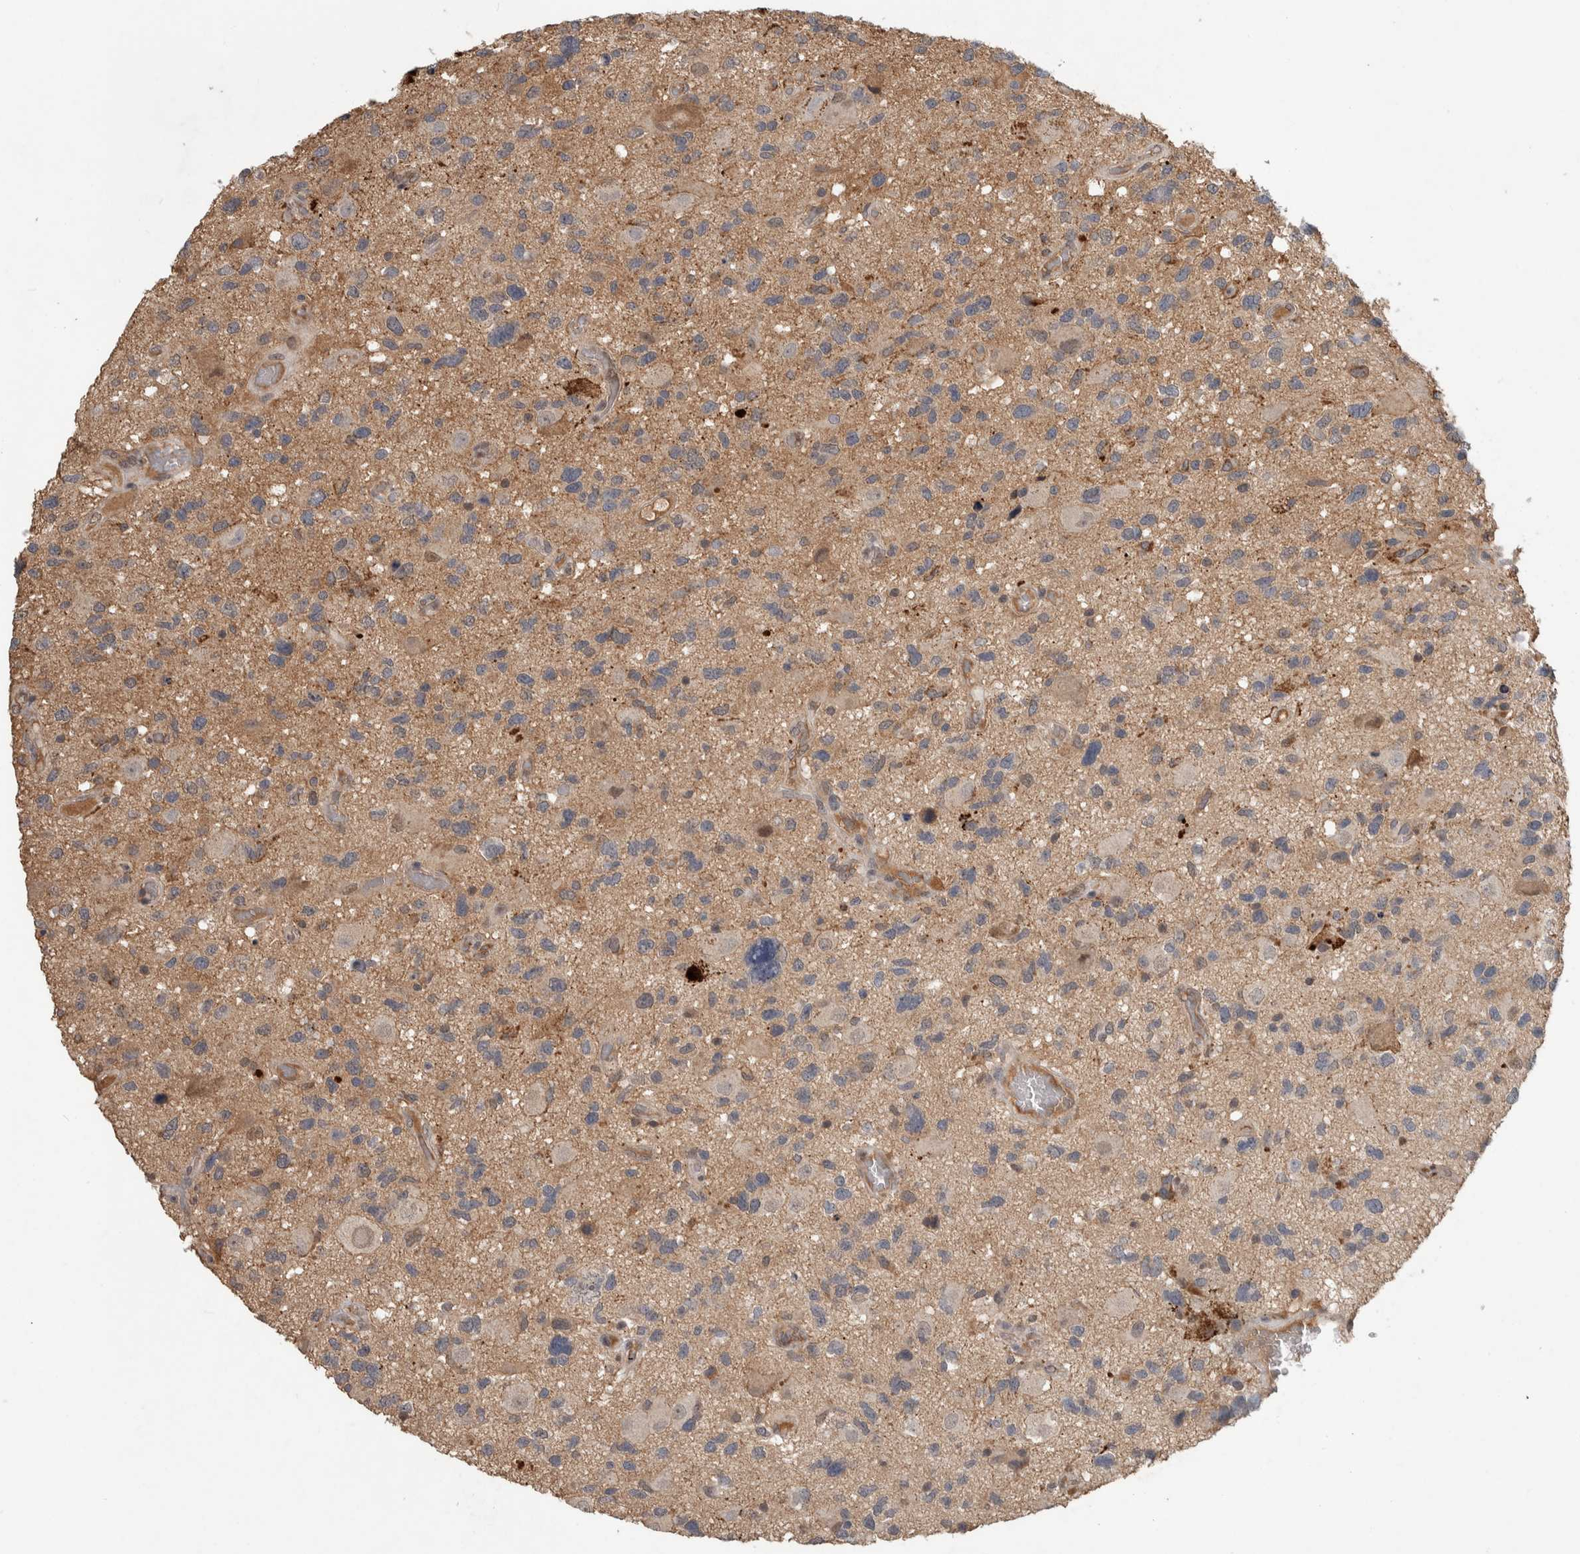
{"staining": {"intensity": "weak", "quantity": "<25%", "location": "cytoplasmic/membranous"}, "tissue": "glioma", "cell_type": "Tumor cells", "image_type": "cancer", "snomed": [{"axis": "morphology", "description": "Glioma, malignant, High grade"}, {"axis": "topography", "description": "Brain"}], "caption": "Immunohistochemistry of malignant glioma (high-grade) displays no staining in tumor cells. The staining is performed using DAB (3,3'-diaminobenzidine) brown chromogen with nuclei counter-stained in using hematoxylin.", "gene": "CHRM3", "patient": {"sex": "male", "age": 33}}